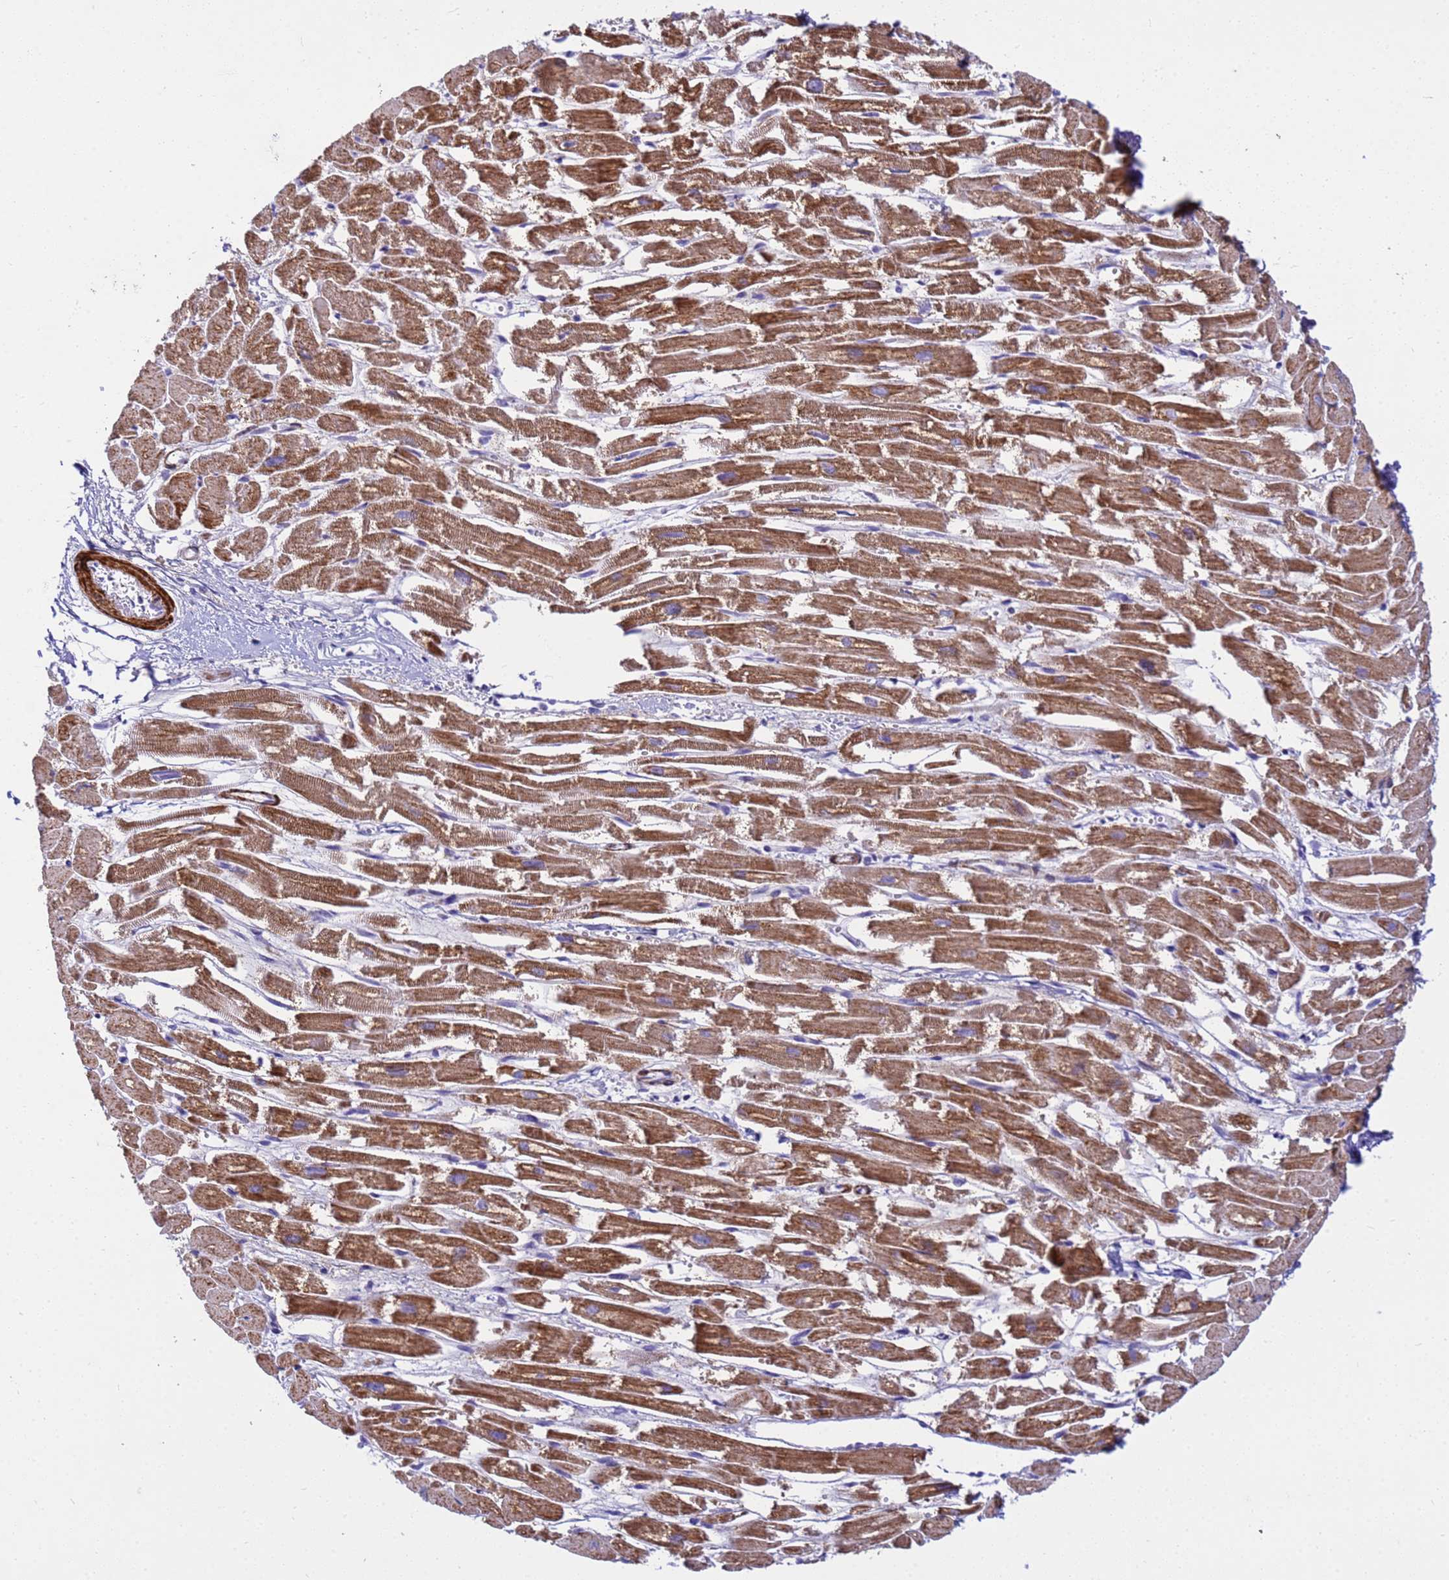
{"staining": {"intensity": "moderate", "quantity": ">75%", "location": "cytoplasmic/membranous"}, "tissue": "heart muscle", "cell_type": "Cardiomyocytes", "image_type": "normal", "snomed": [{"axis": "morphology", "description": "Normal tissue, NOS"}, {"axis": "topography", "description": "Heart"}], "caption": "The image demonstrates a brown stain indicating the presence of a protein in the cytoplasmic/membranous of cardiomyocytes in heart muscle. (DAB = brown stain, brightfield microscopy at high magnification).", "gene": "P2RX7", "patient": {"sex": "male", "age": 54}}